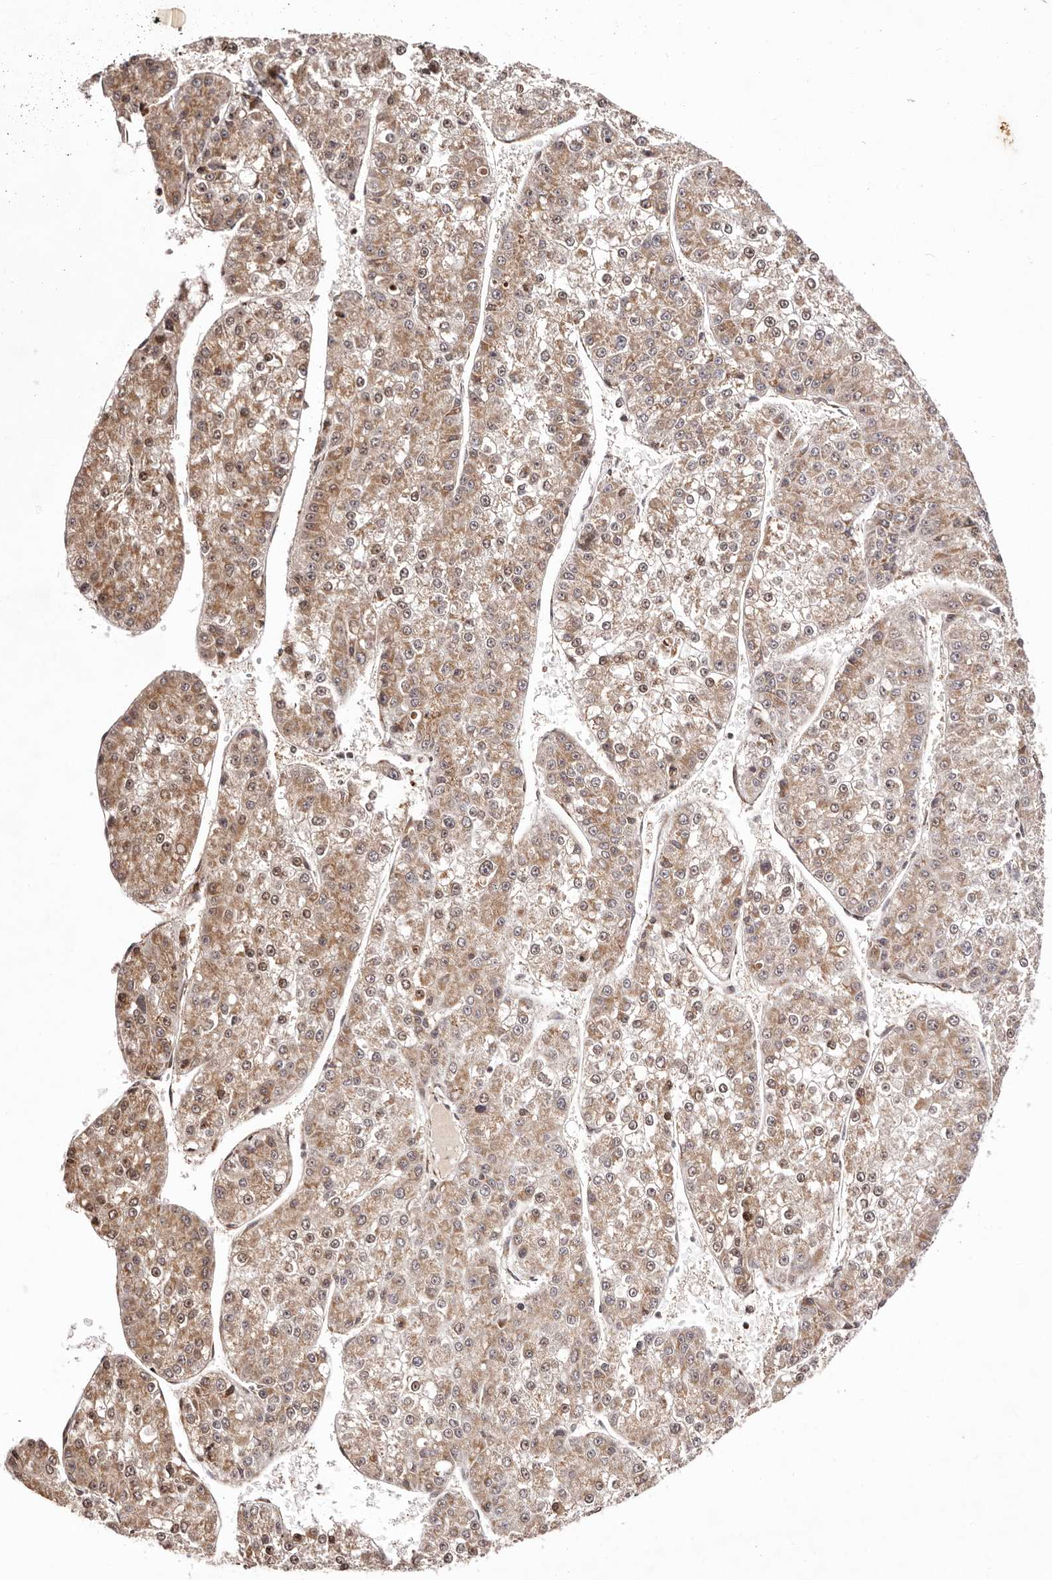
{"staining": {"intensity": "moderate", "quantity": ">75%", "location": "cytoplasmic/membranous,nuclear"}, "tissue": "liver cancer", "cell_type": "Tumor cells", "image_type": "cancer", "snomed": [{"axis": "morphology", "description": "Carcinoma, Hepatocellular, NOS"}, {"axis": "topography", "description": "Liver"}], "caption": "DAB immunohistochemical staining of human liver cancer (hepatocellular carcinoma) displays moderate cytoplasmic/membranous and nuclear protein expression in about >75% of tumor cells. The staining was performed using DAB, with brown indicating positive protein expression. Nuclei are stained blue with hematoxylin.", "gene": "HIVEP3", "patient": {"sex": "female", "age": 73}}